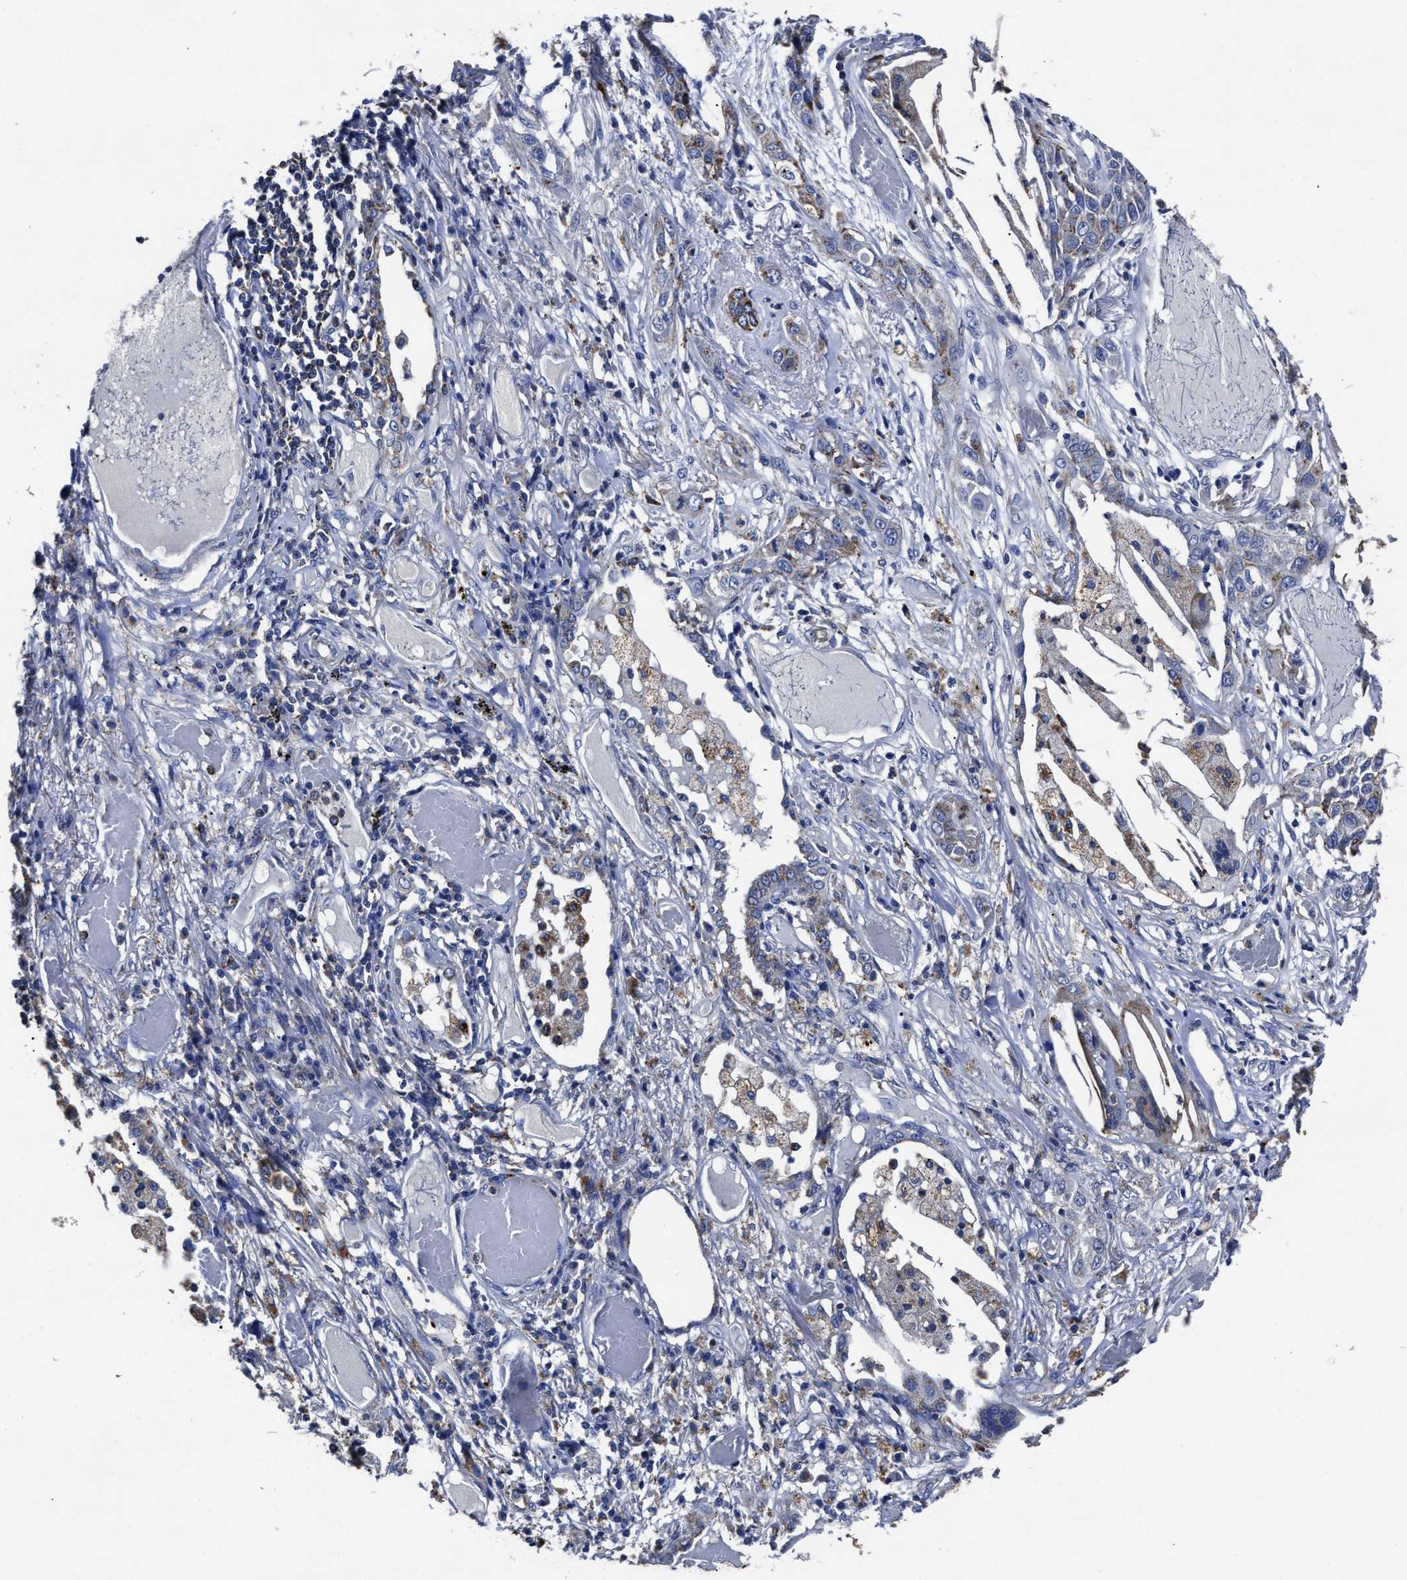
{"staining": {"intensity": "moderate", "quantity": "<25%", "location": "cytoplasmic/membranous"}, "tissue": "lung cancer", "cell_type": "Tumor cells", "image_type": "cancer", "snomed": [{"axis": "morphology", "description": "Squamous cell carcinoma, NOS"}, {"axis": "topography", "description": "Lung"}], "caption": "Tumor cells display low levels of moderate cytoplasmic/membranous positivity in approximately <25% of cells in human squamous cell carcinoma (lung).", "gene": "LAMTOR4", "patient": {"sex": "male", "age": 71}}